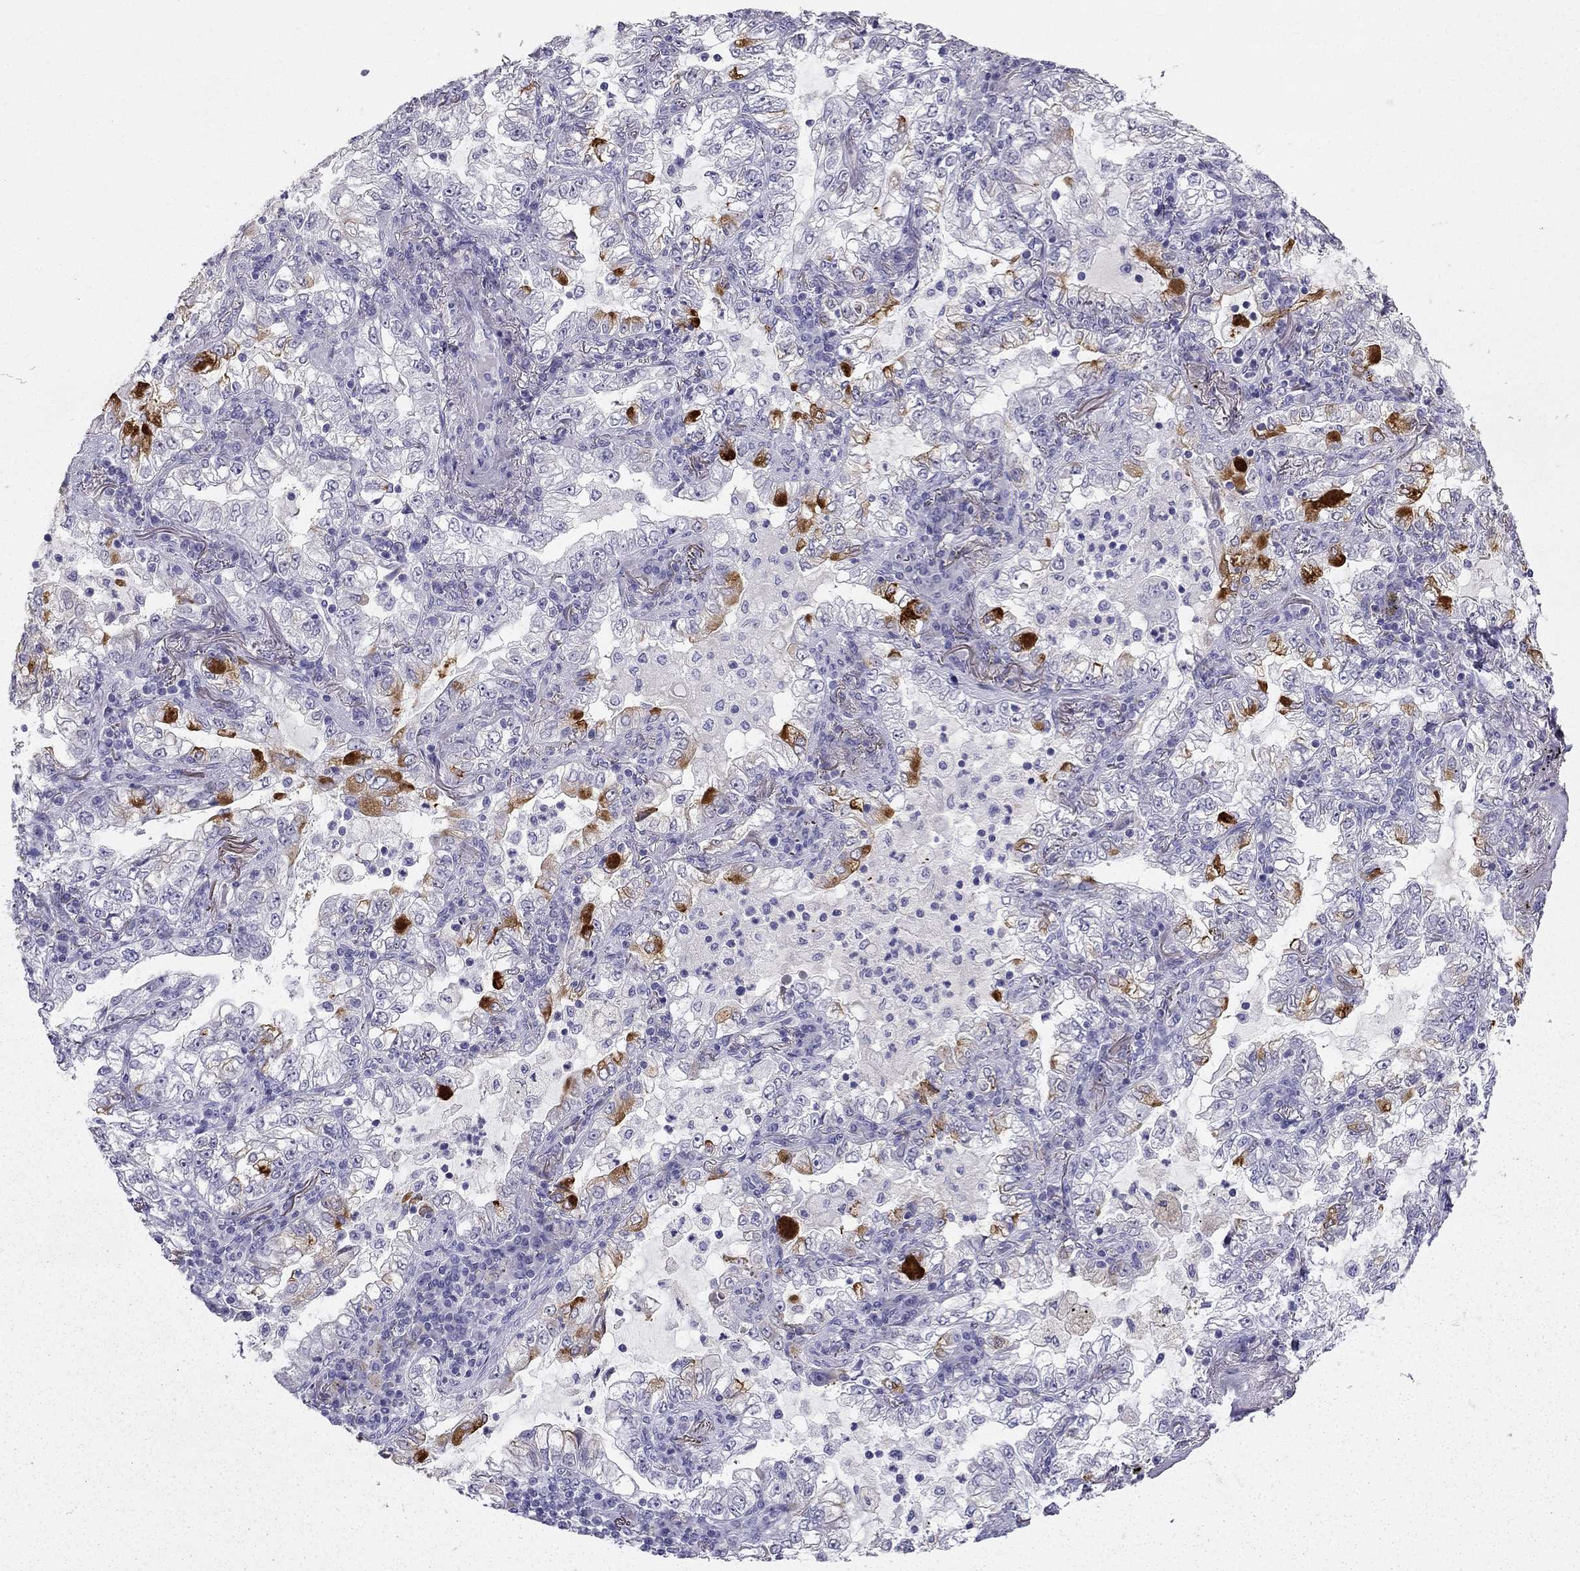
{"staining": {"intensity": "moderate", "quantity": "<25%", "location": "cytoplasmic/membranous"}, "tissue": "lung cancer", "cell_type": "Tumor cells", "image_type": "cancer", "snomed": [{"axis": "morphology", "description": "Adenocarcinoma, NOS"}, {"axis": "topography", "description": "Lung"}], "caption": "Lung cancer tissue reveals moderate cytoplasmic/membranous staining in approximately <25% of tumor cells (Stains: DAB in brown, nuclei in blue, Microscopy: brightfield microscopy at high magnification).", "gene": "TFF3", "patient": {"sex": "female", "age": 73}}